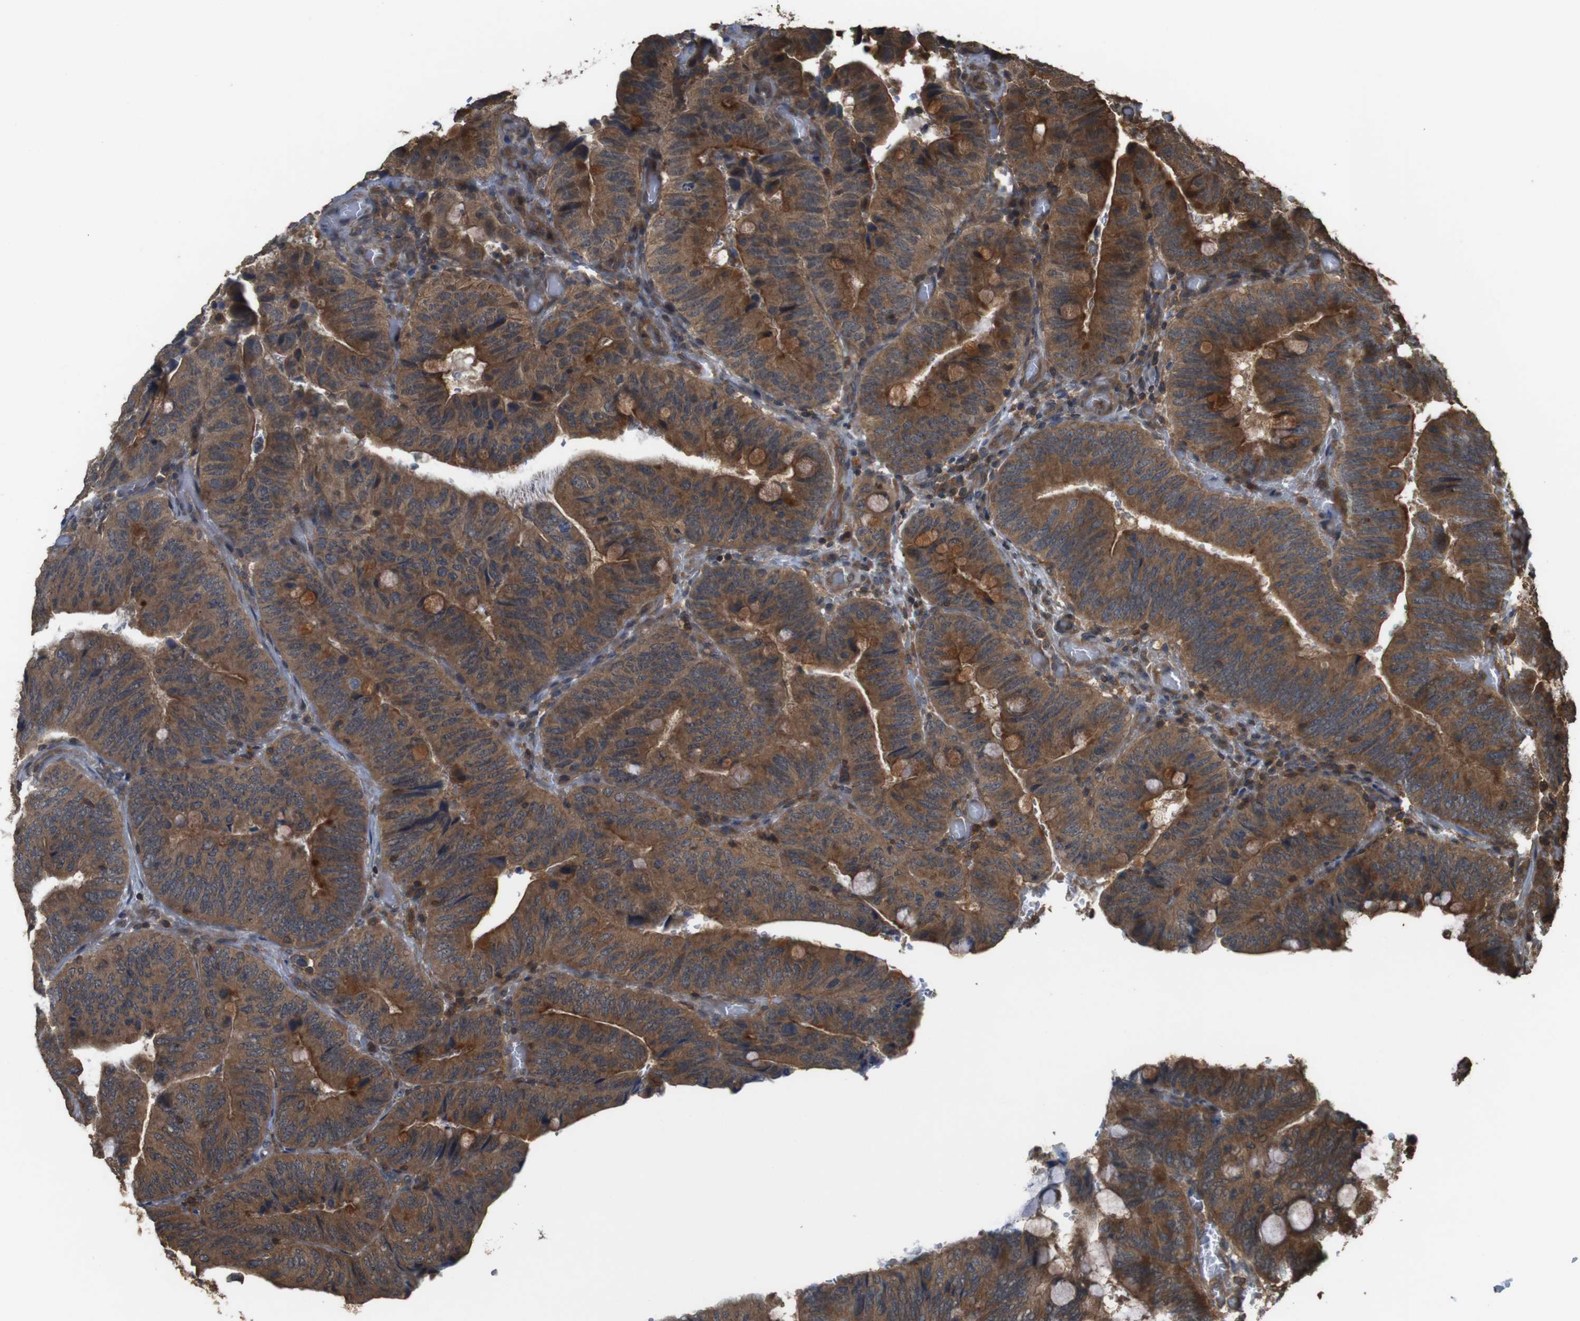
{"staining": {"intensity": "strong", "quantity": "25%-75%", "location": "cytoplasmic/membranous"}, "tissue": "colorectal cancer", "cell_type": "Tumor cells", "image_type": "cancer", "snomed": [{"axis": "morphology", "description": "Normal tissue, NOS"}, {"axis": "morphology", "description": "Adenocarcinoma, NOS"}, {"axis": "topography", "description": "Rectum"}, {"axis": "topography", "description": "Peripheral nerve tissue"}], "caption": "Immunohistochemistry (IHC) of human adenocarcinoma (colorectal) exhibits high levels of strong cytoplasmic/membranous staining in about 25%-75% of tumor cells.", "gene": "BAG4", "patient": {"sex": "male", "age": 92}}